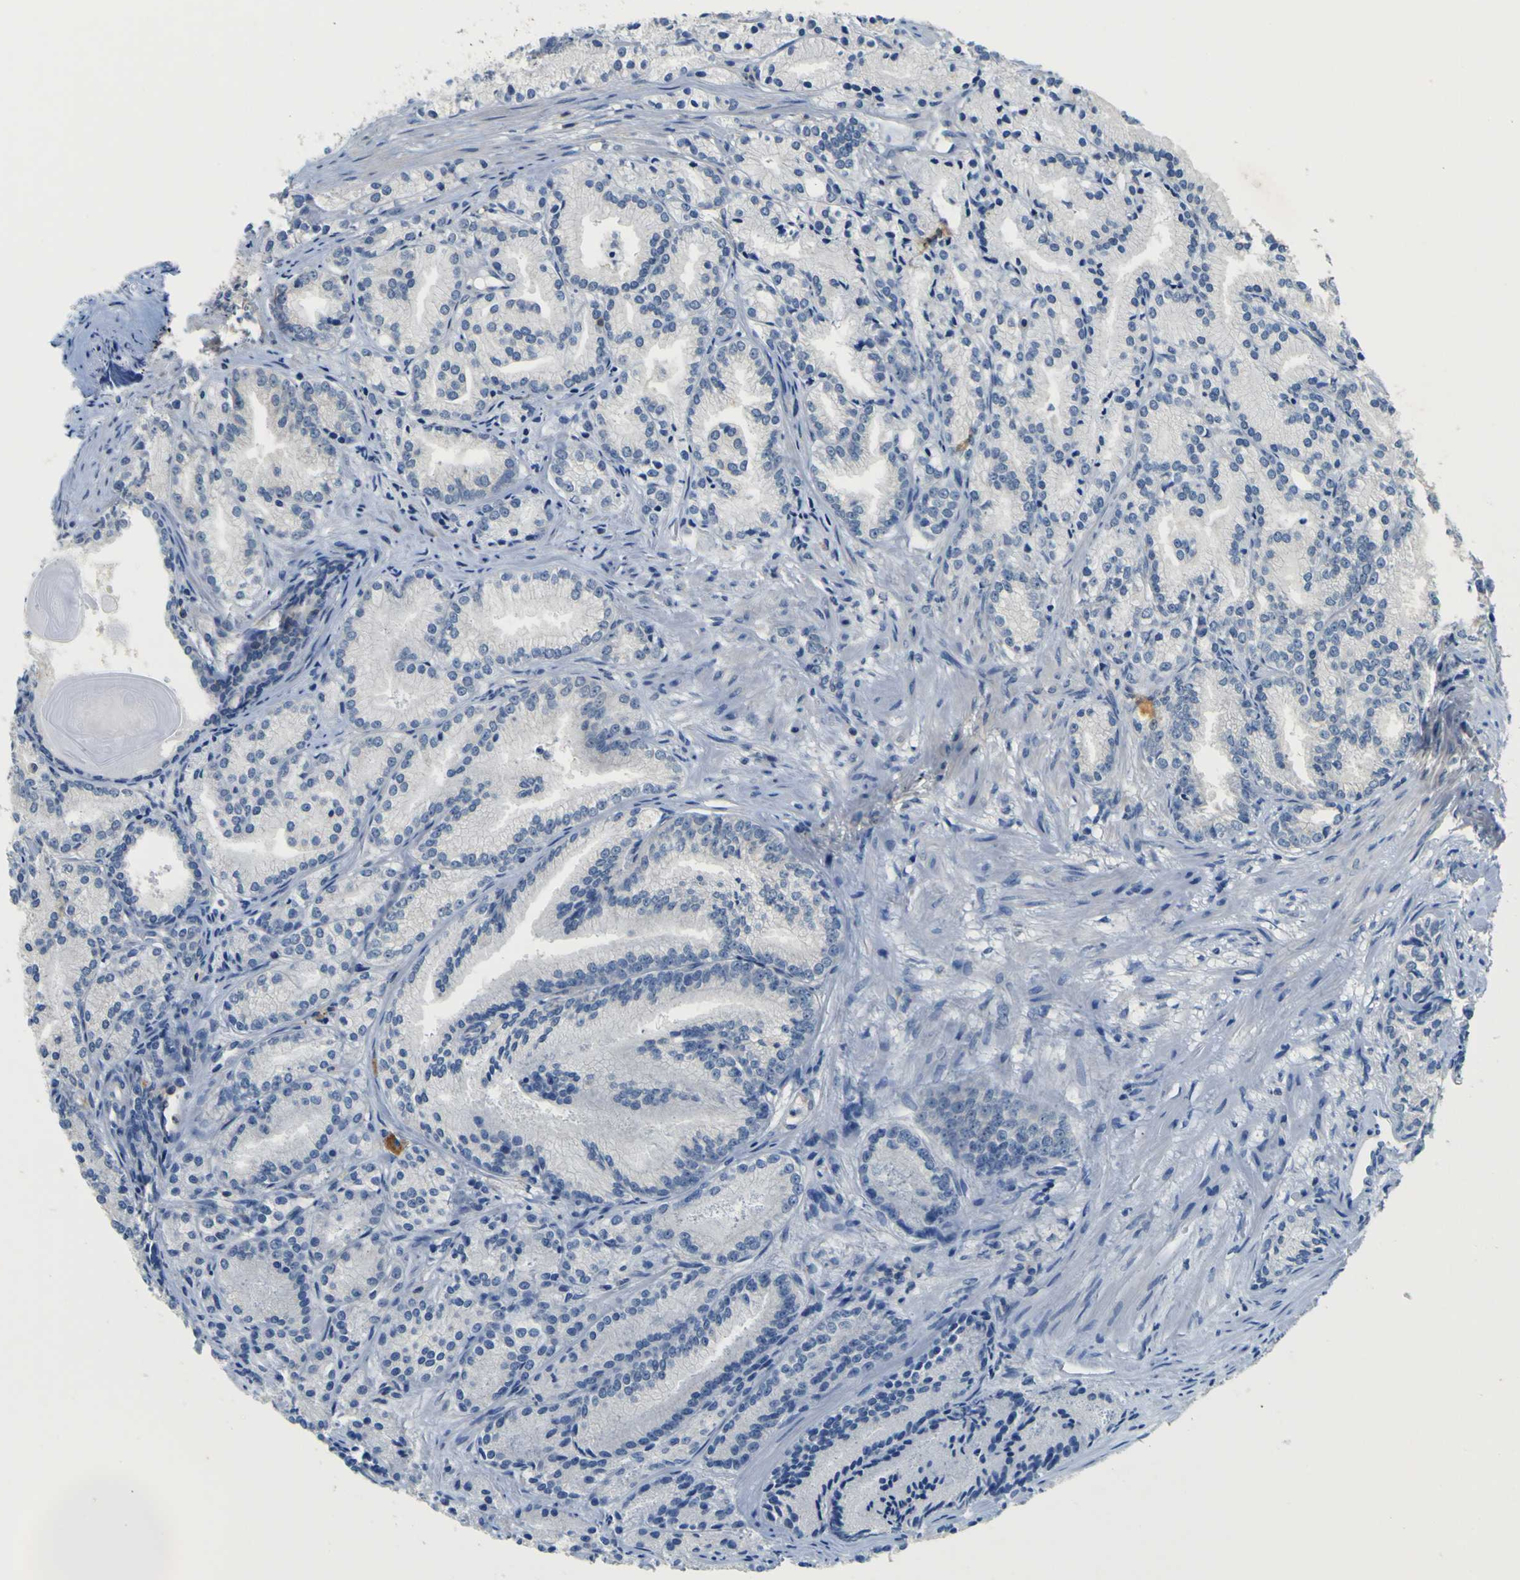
{"staining": {"intensity": "negative", "quantity": "none", "location": "none"}, "tissue": "prostate cancer", "cell_type": "Tumor cells", "image_type": "cancer", "snomed": [{"axis": "morphology", "description": "Adenocarcinoma, Low grade"}, {"axis": "topography", "description": "Prostate"}], "caption": "Immunohistochemical staining of human prostate cancer demonstrates no significant expression in tumor cells.", "gene": "TNIK", "patient": {"sex": "male", "age": 72}}